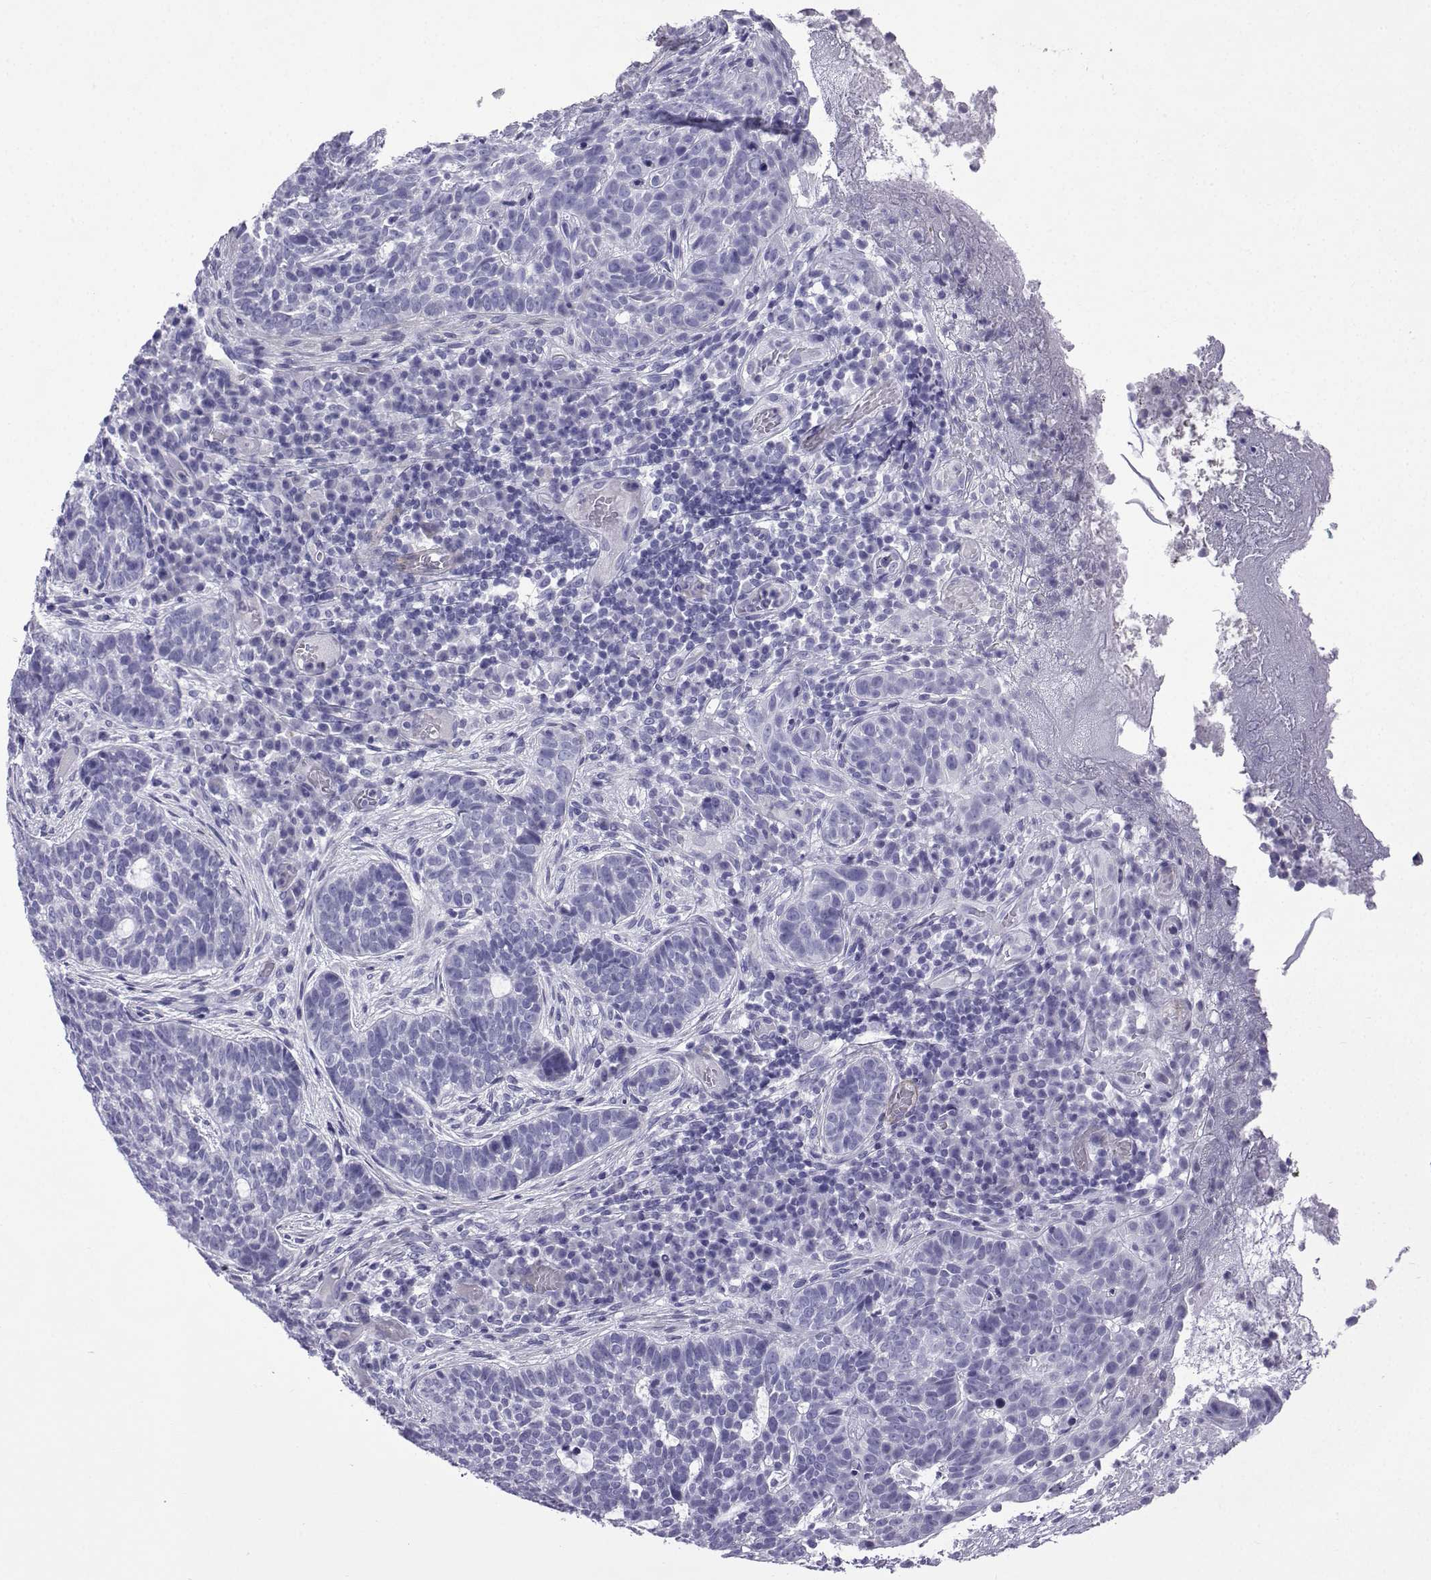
{"staining": {"intensity": "negative", "quantity": "none", "location": "none"}, "tissue": "skin cancer", "cell_type": "Tumor cells", "image_type": "cancer", "snomed": [{"axis": "morphology", "description": "Basal cell carcinoma"}, {"axis": "topography", "description": "Skin"}], "caption": "DAB (3,3'-diaminobenzidine) immunohistochemical staining of human skin basal cell carcinoma demonstrates no significant expression in tumor cells. Brightfield microscopy of IHC stained with DAB (brown) and hematoxylin (blue), captured at high magnification.", "gene": "KCNF1", "patient": {"sex": "female", "age": 69}}